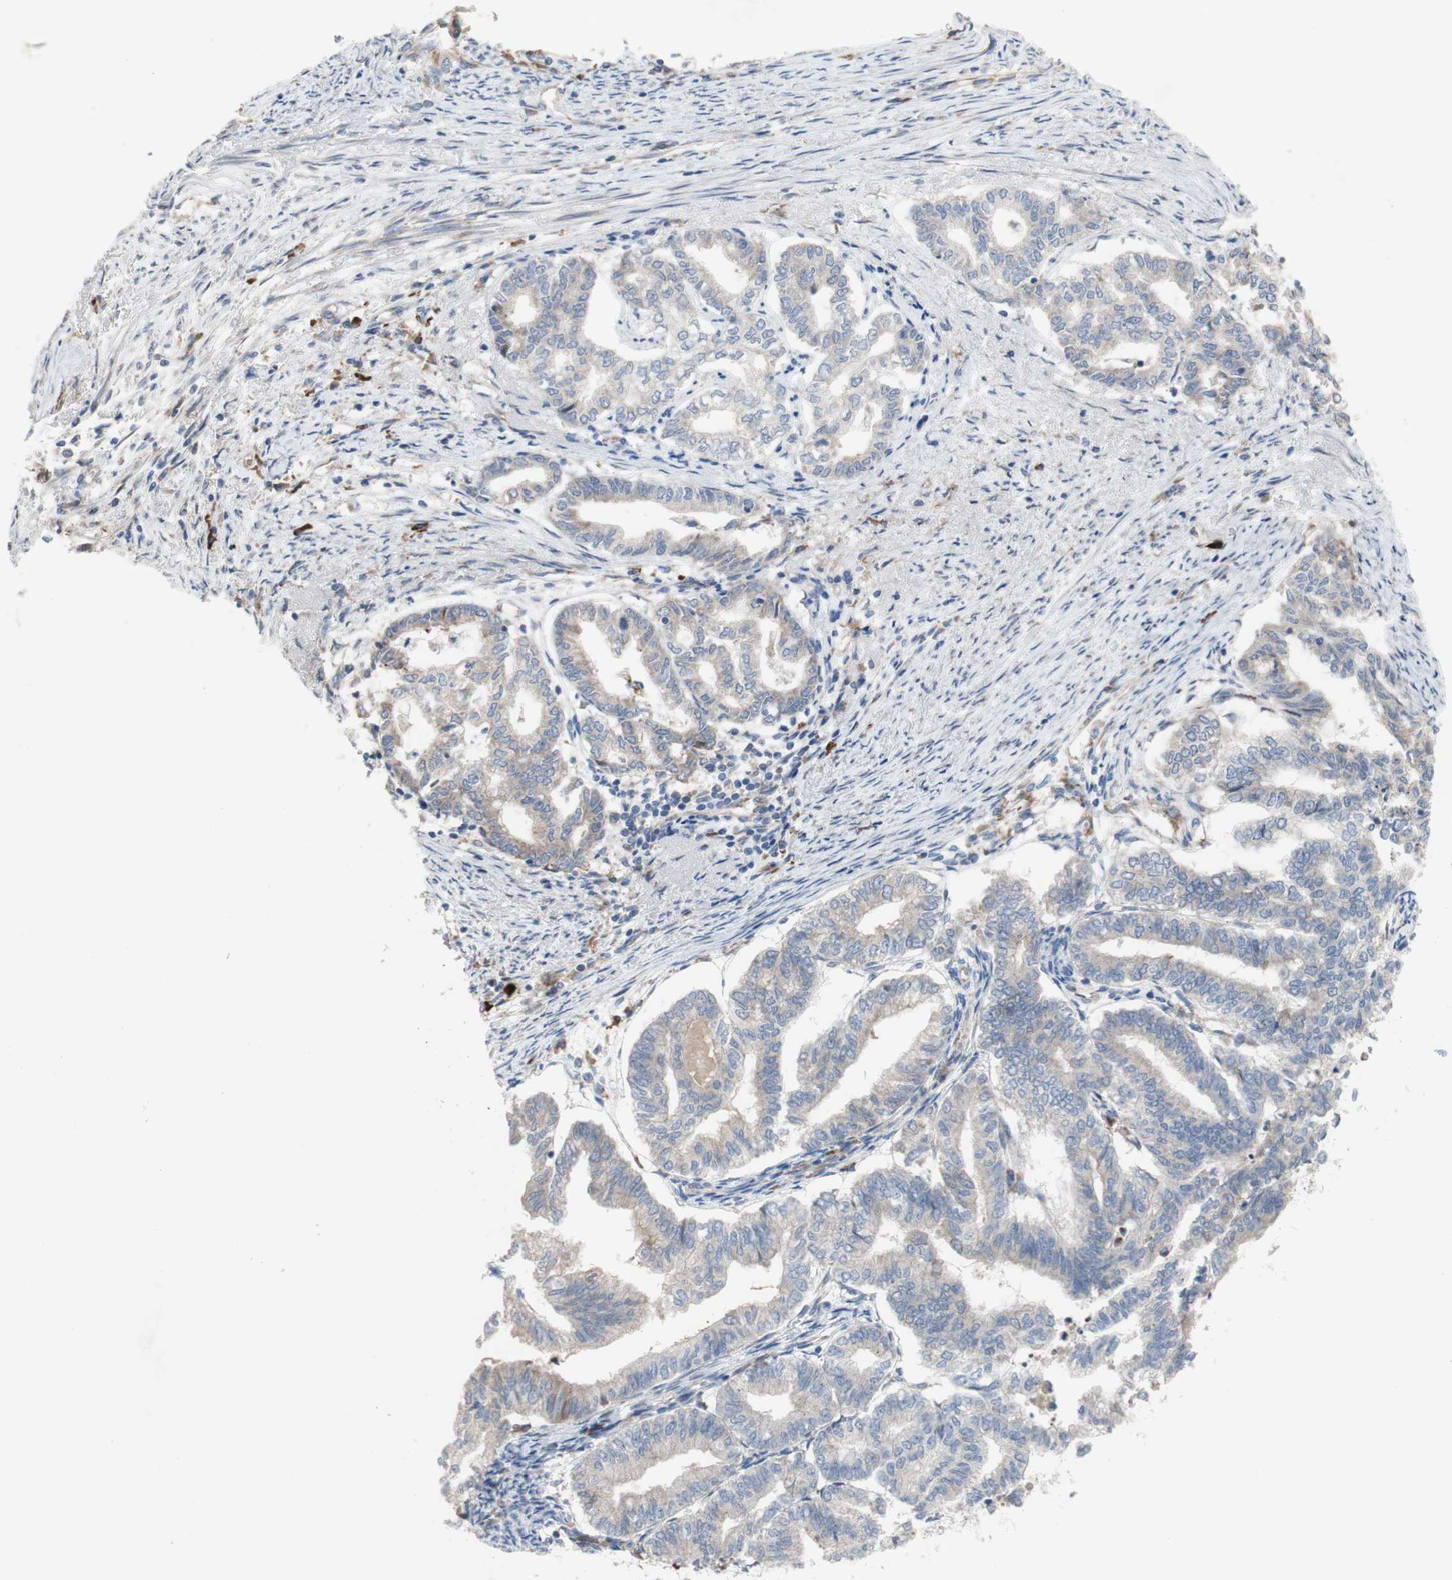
{"staining": {"intensity": "weak", "quantity": ">75%", "location": "cytoplasmic/membranous"}, "tissue": "endometrial cancer", "cell_type": "Tumor cells", "image_type": "cancer", "snomed": [{"axis": "morphology", "description": "Adenocarcinoma, NOS"}, {"axis": "topography", "description": "Endometrium"}], "caption": "Brown immunohistochemical staining in adenocarcinoma (endometrial) shows weak cytoplasmic/membranous expression in about >75% of tumor cells. (DAB (3,3'-diaminobenzidine) = brown stain, brightfield microscopy at high magnification).", "gene": "TTC14", "patient": {"sex": "female", "age": 79}}